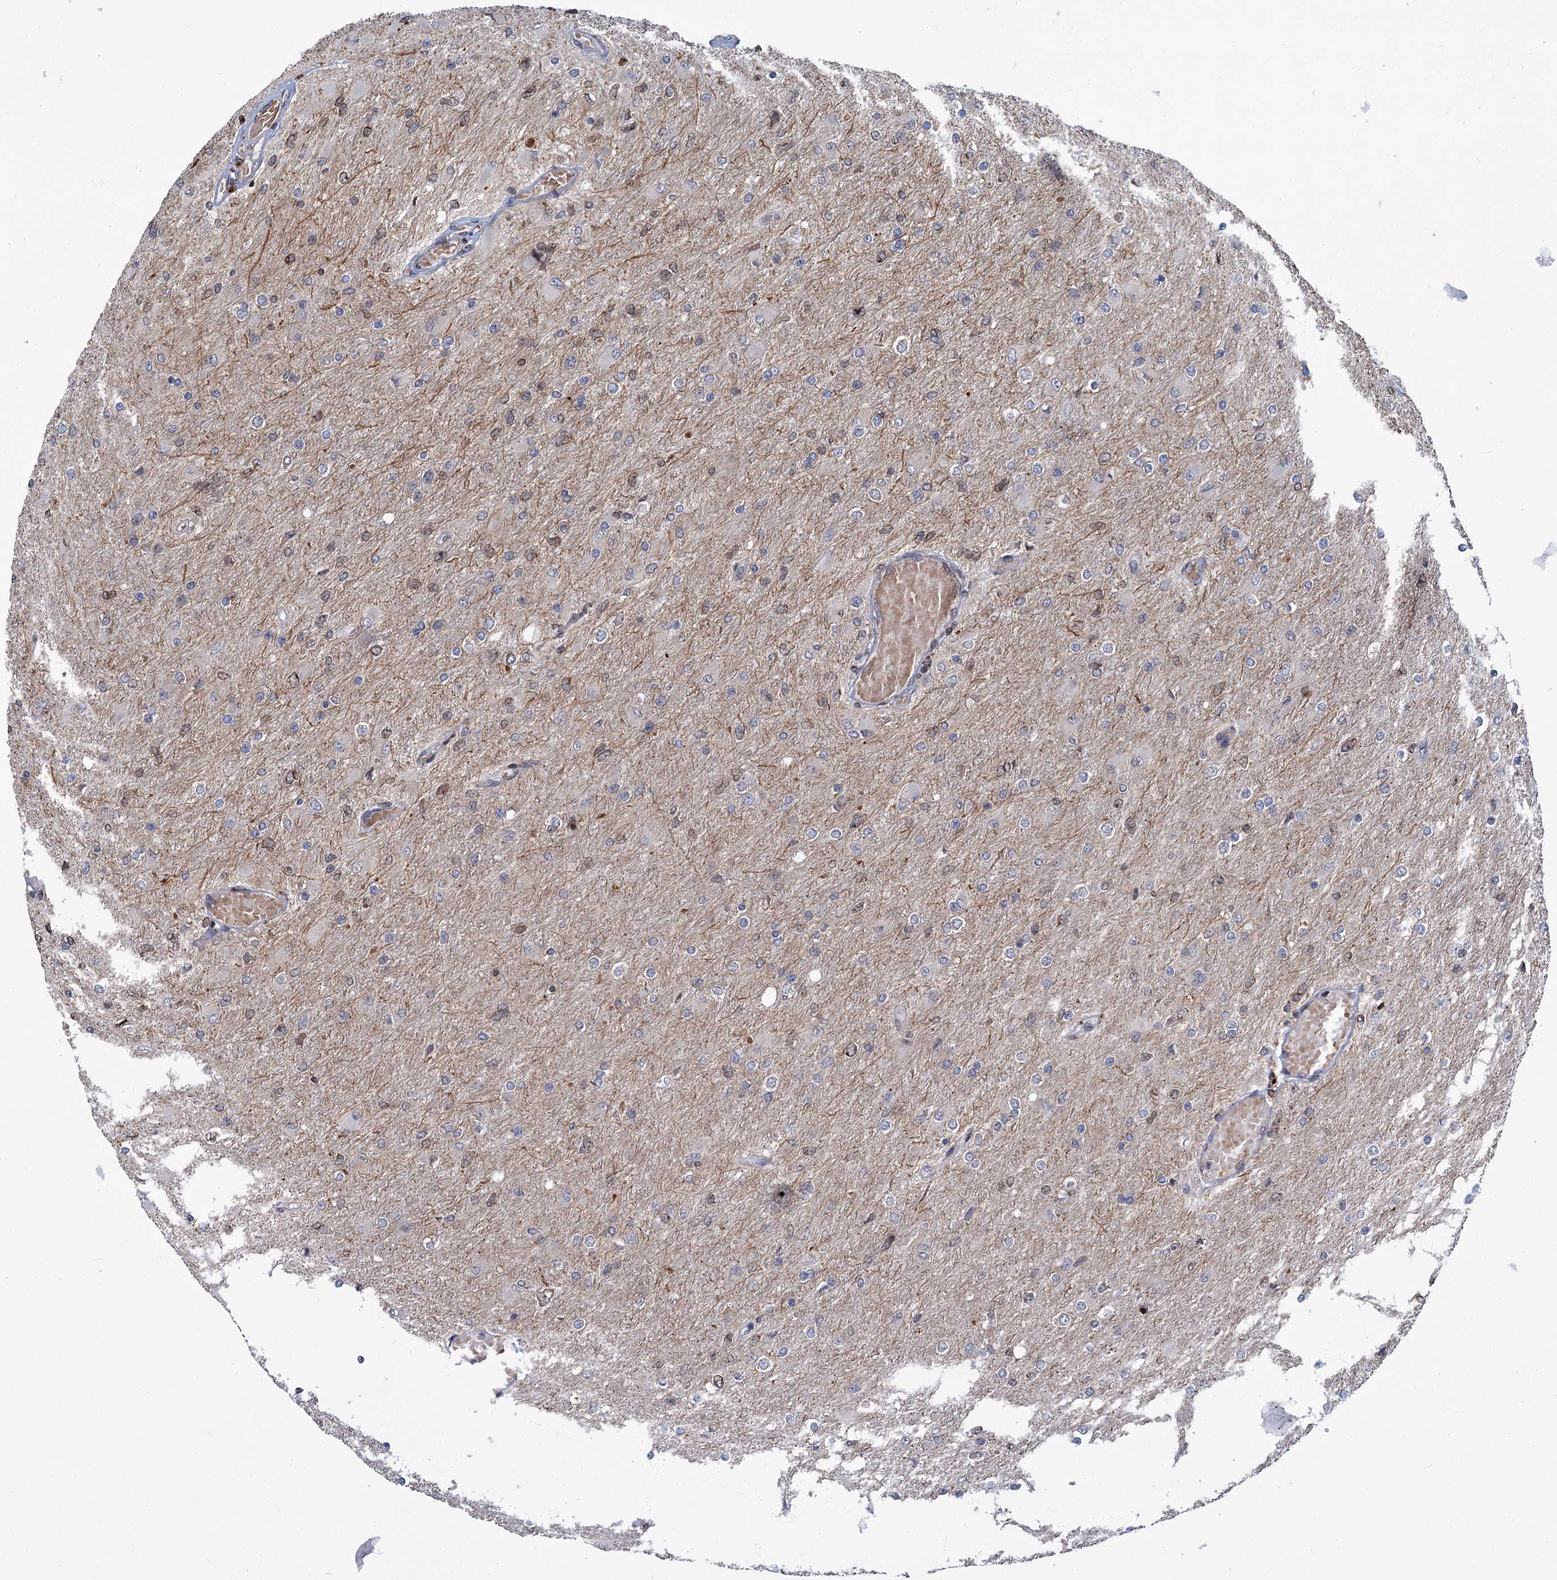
{"staining": {"intensity": "negative", "quantity": "none", "location": "none"}, "tissue": "glioma", "cell_type": "Tumor cells", "image_type": "cancer", "snomed": [{"axis": "morphology", "description": "Glioma, malignant, High grade"}, {"axis": "topography", "description": "Cerebral cortex"}], "caption": "The immunohistochemistry (IHC) photomicrograph has no significant expression in tumor cells of glioma tissue.", "gene": "CFAP46", "patient": {"sex": "female", "age": 36}}